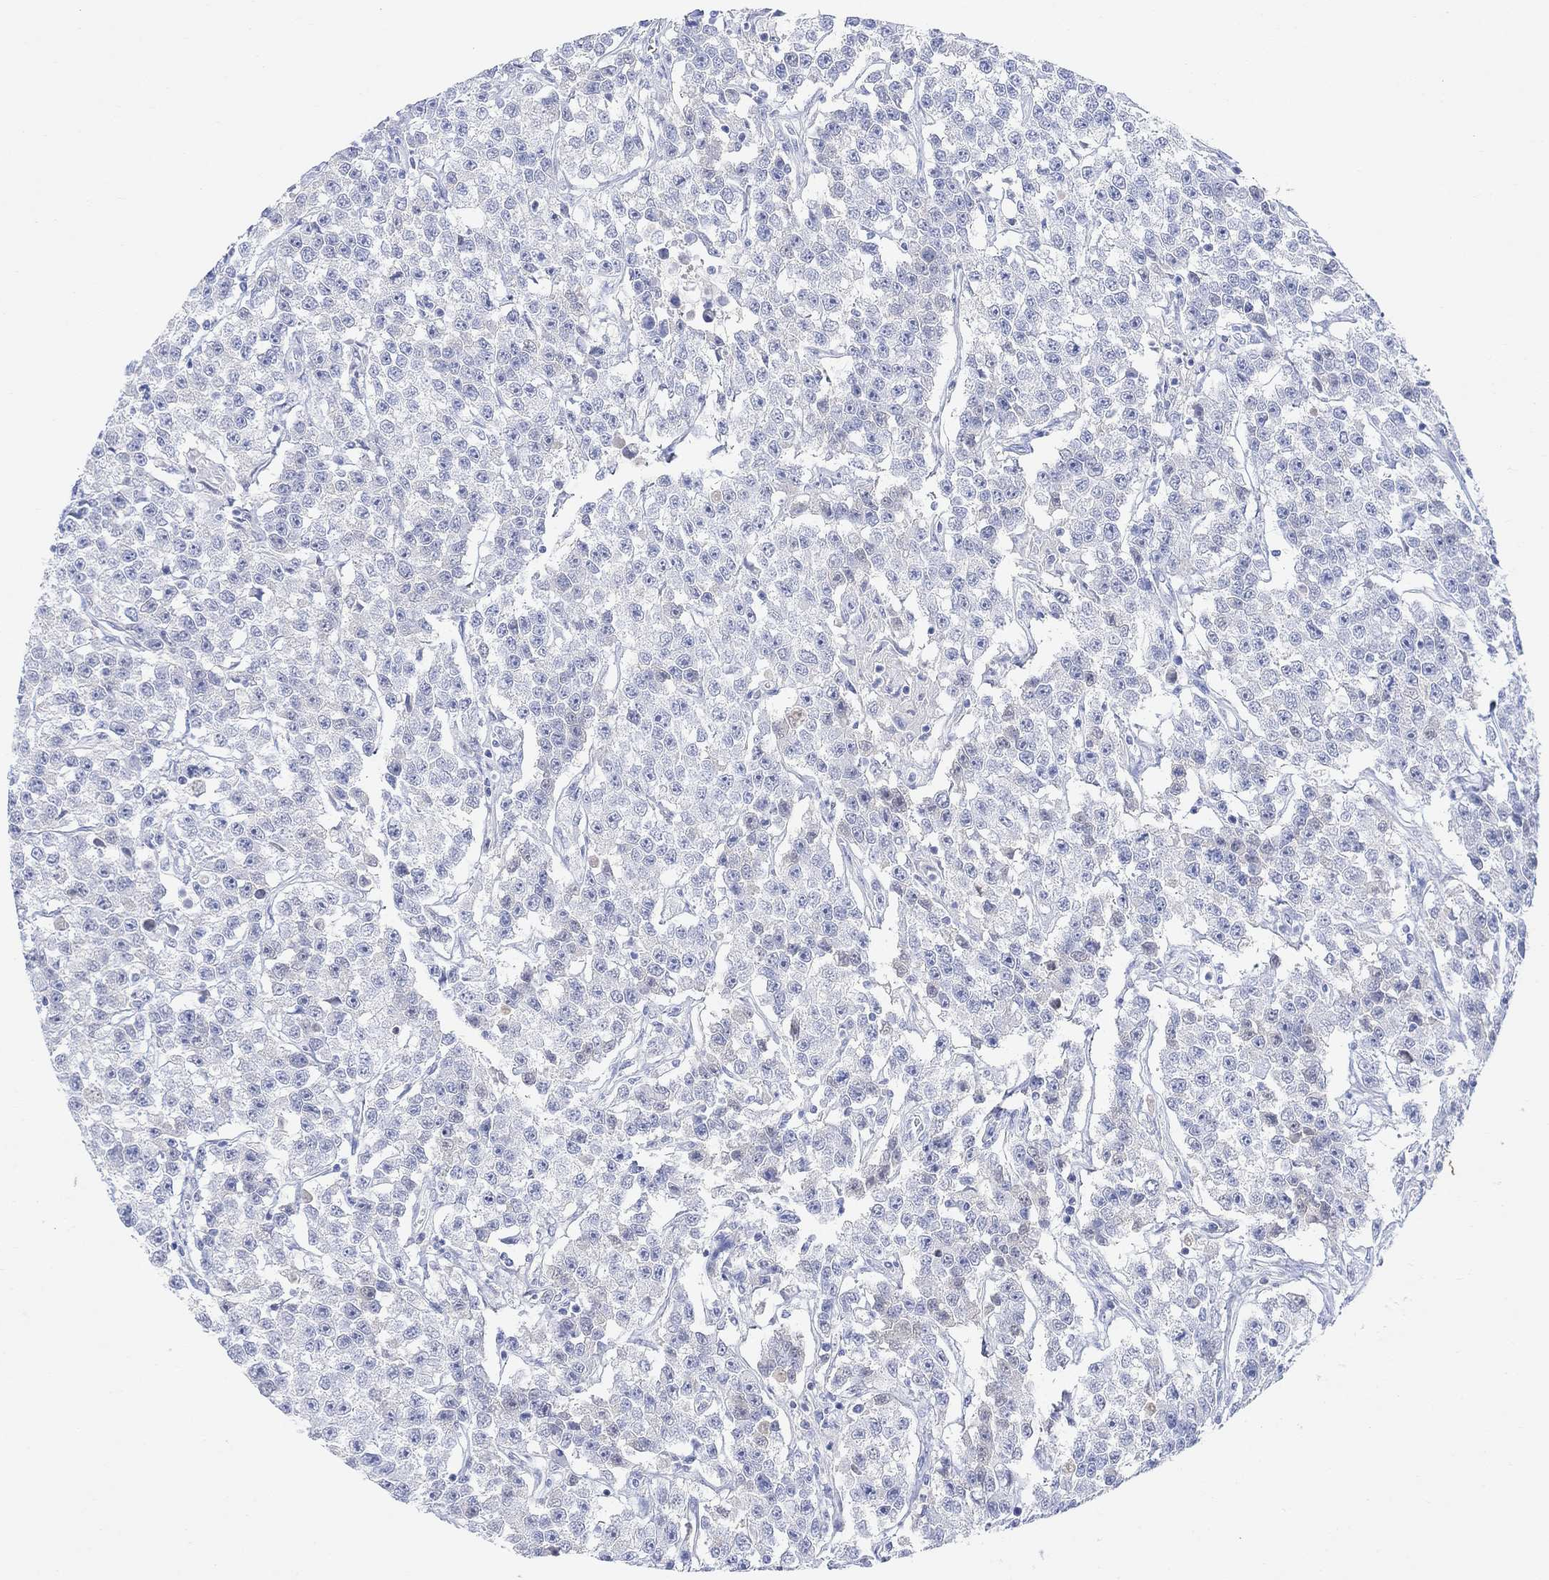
{"staining": {"intensity": "negative", "quantity": "none", "location": "none"}, "tissue": "testis cancer", "cell_type": "Tumor cells", "image_type": "cancer", "snomed": [{"axis": "morphology", "description": "Seminoma, NOS"}, {"axis": "topography", "description": "Testis"}], "caption": "The photomicrograph displays no staining of tumor cells in testis seminoma.", "gene": "TYR", "patient": {"sex": "male", "age": 59}}